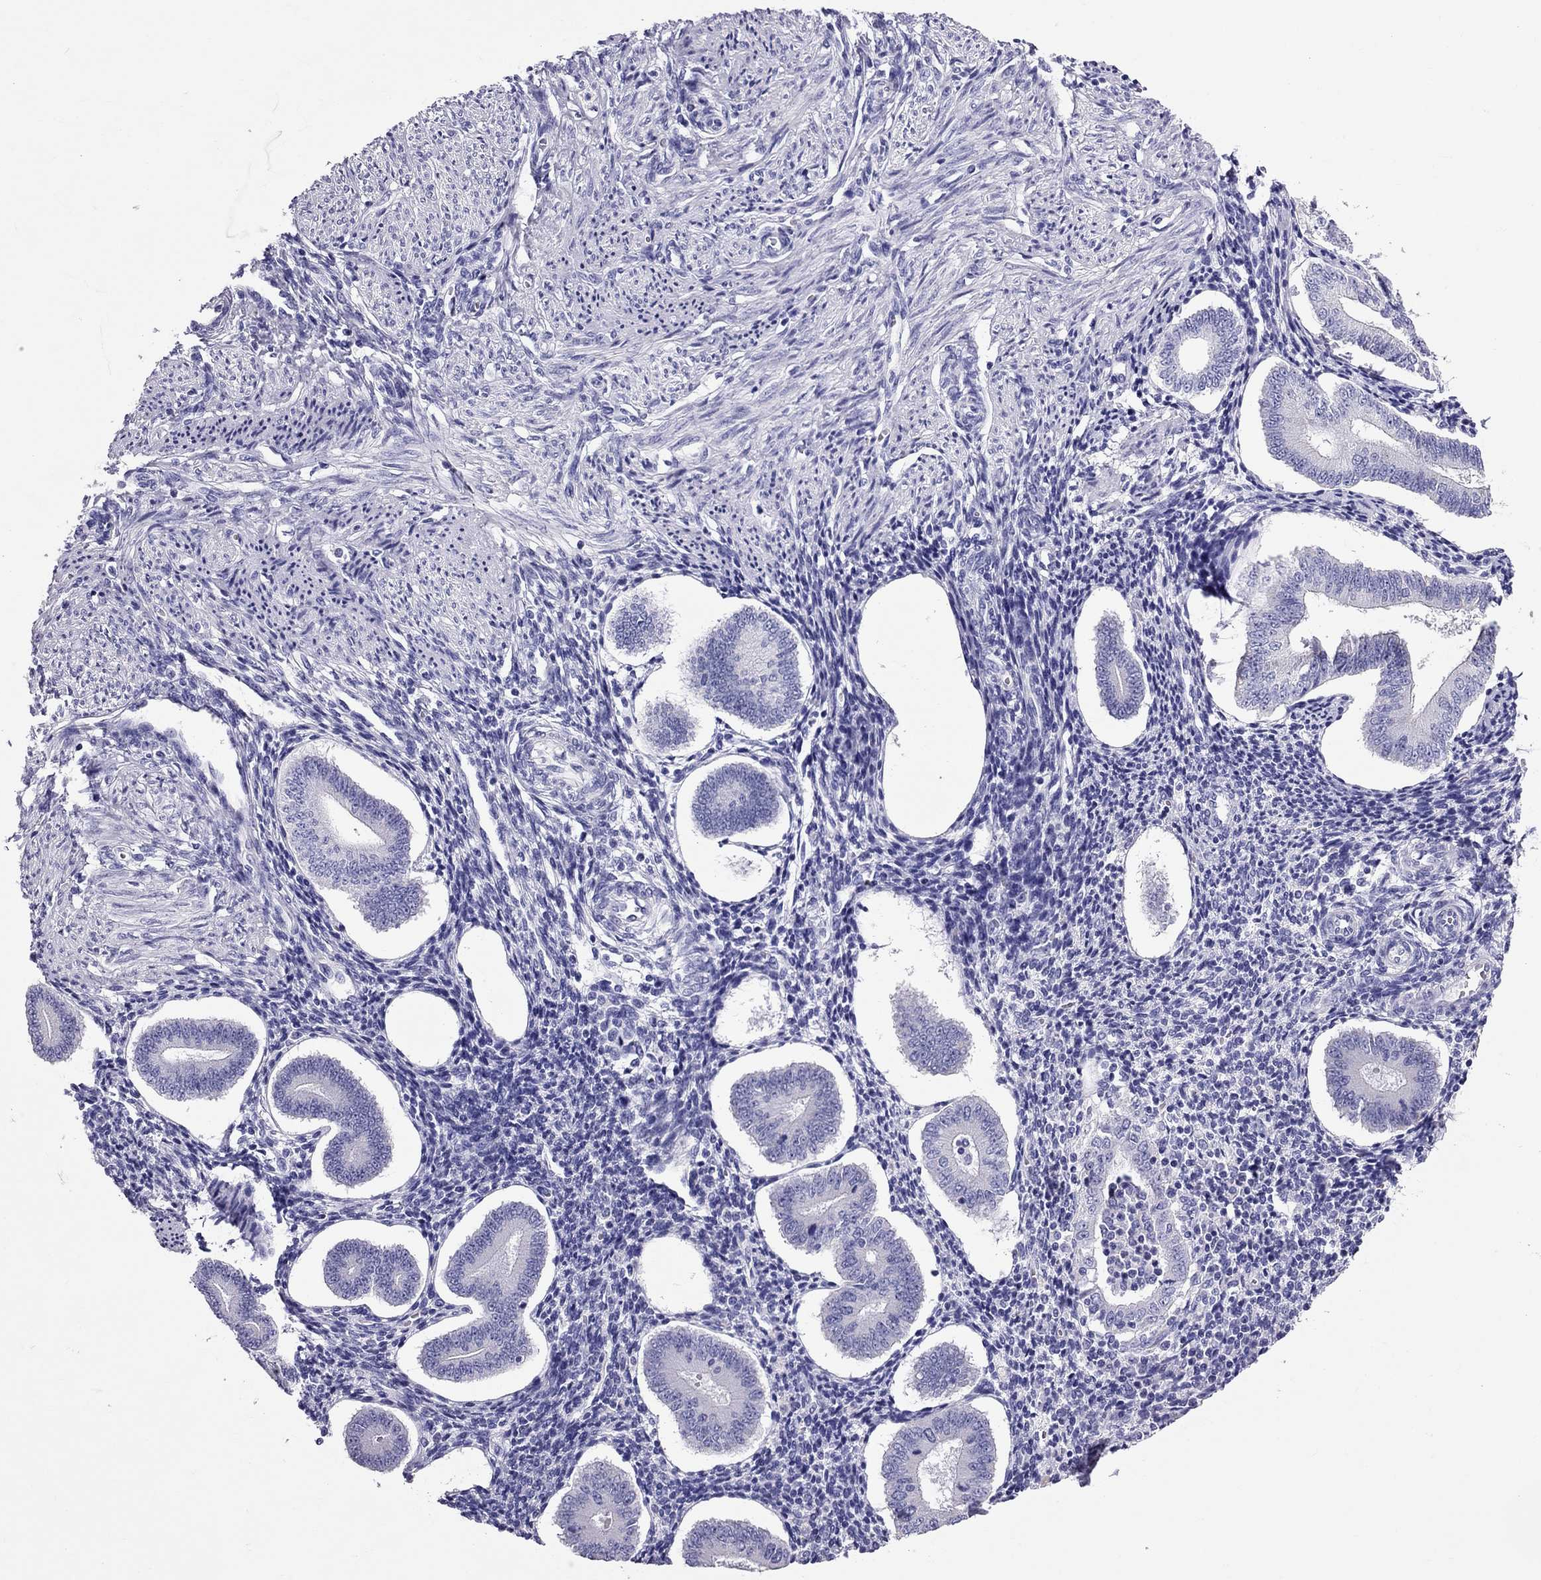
{"staining": {"intensity": "negative", "quantity": "none", "location": "none"}, "tissue": "endometrium", "cell_type": "Cells in endometrial stroma", "image_type": "normal", "snomed": [{"axis": "morphology", "description": "Normal tissue, NOS"}, {"axis": "topography", "description": "Endometrium"}], "caption": "The micrograph displays no staining of cells in endometrial stroma in unremarkable endometrium.", "gene": "TTLL13", "patient": {"sex": "female", "age": 40}}